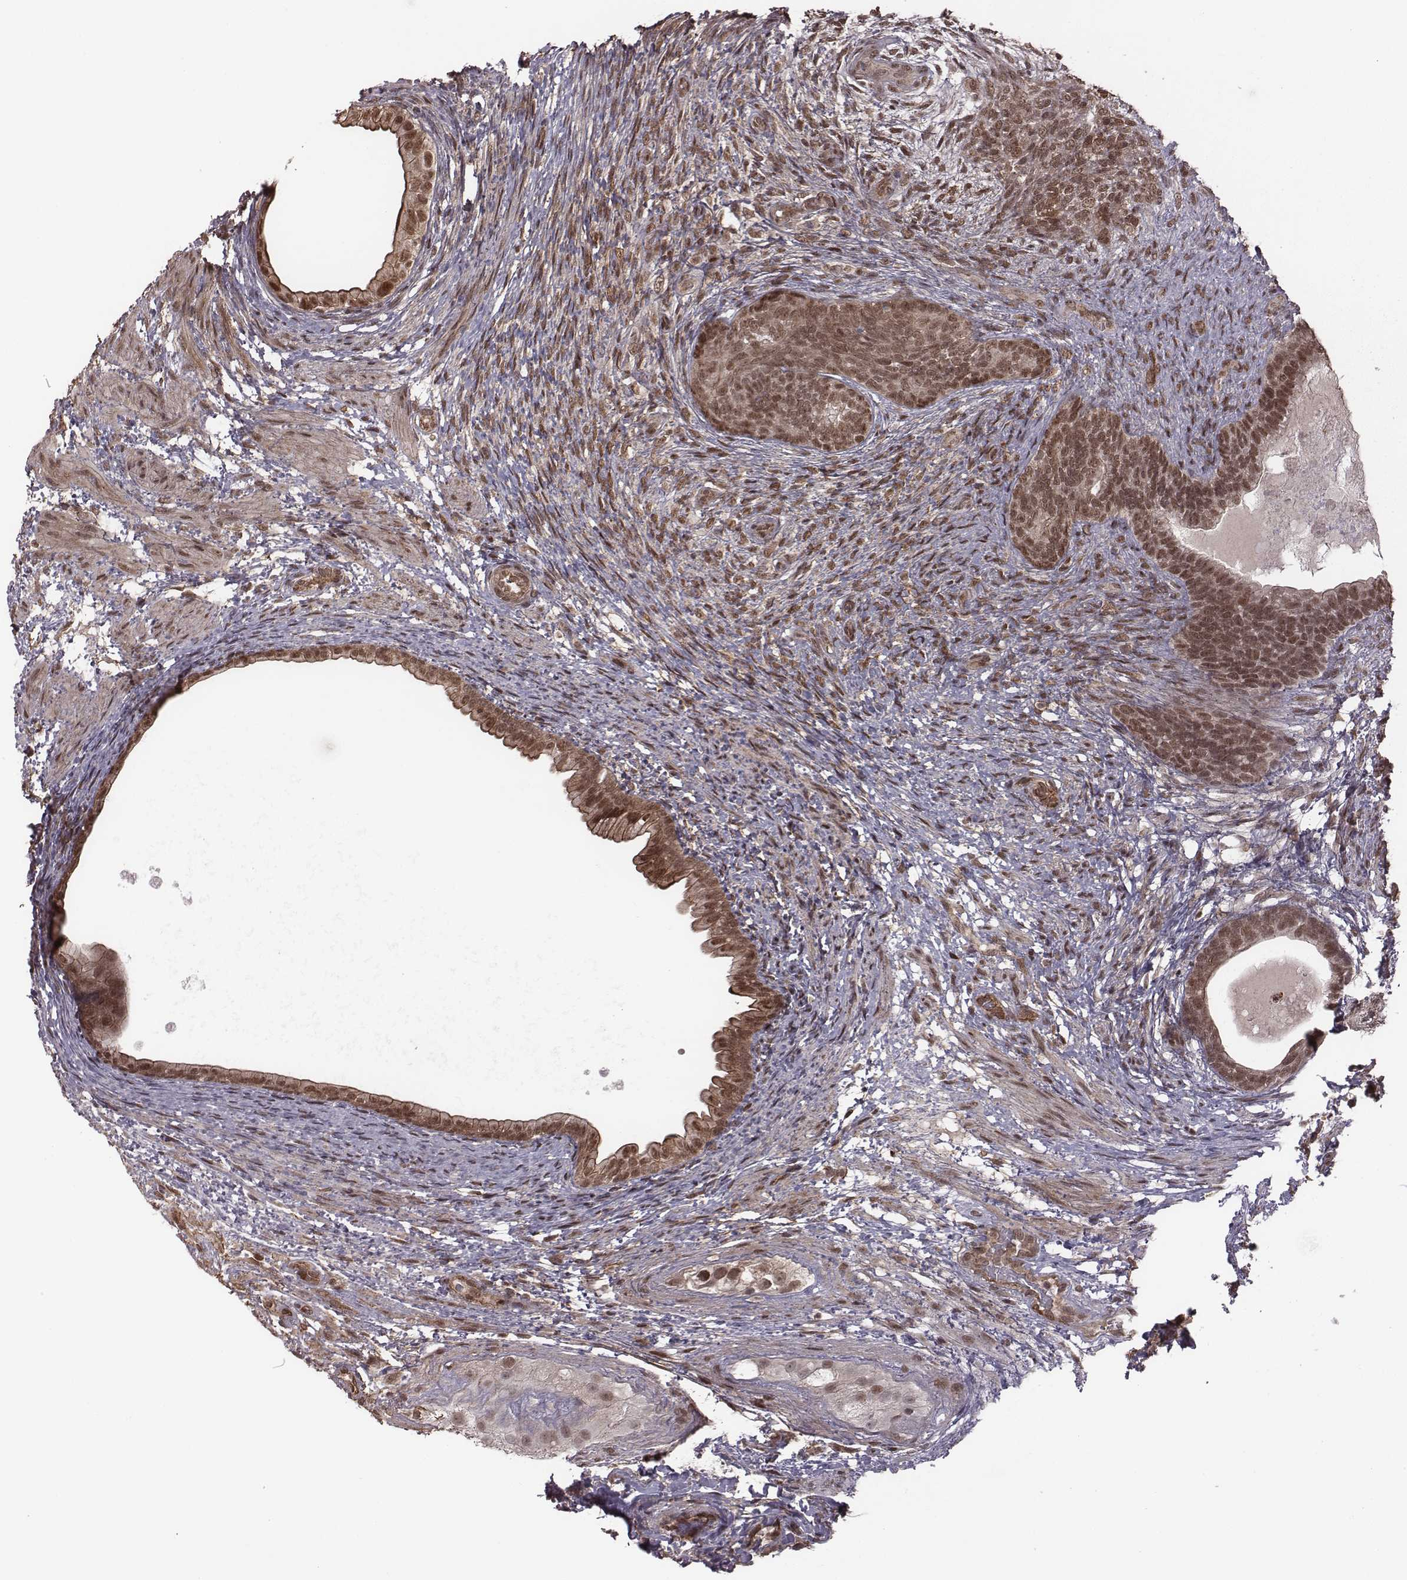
{"staining": {"intensity": "moderate", "quantity": "<25%", "location": "cytoplasmic/membranous,nuclear"}, "tissue": "testis cancer", "cell_type": "Tumor cells", "image_type": "cancer", "snomed": [{"axis": "morphology", "description": "Carcinoma, Embryonal, NOS"}, {"axis": "topography", "description": "Testis"}], "caption": "Immunohistochemistry (IHC) (DAB) staining of human testis cancer exhibits moderate cytoplasmic/membranous and nuclear protein staining in approximately <25% of tumor cells.", "gene": "RPL3", "patient": {"sex": "male", "age": 24}}